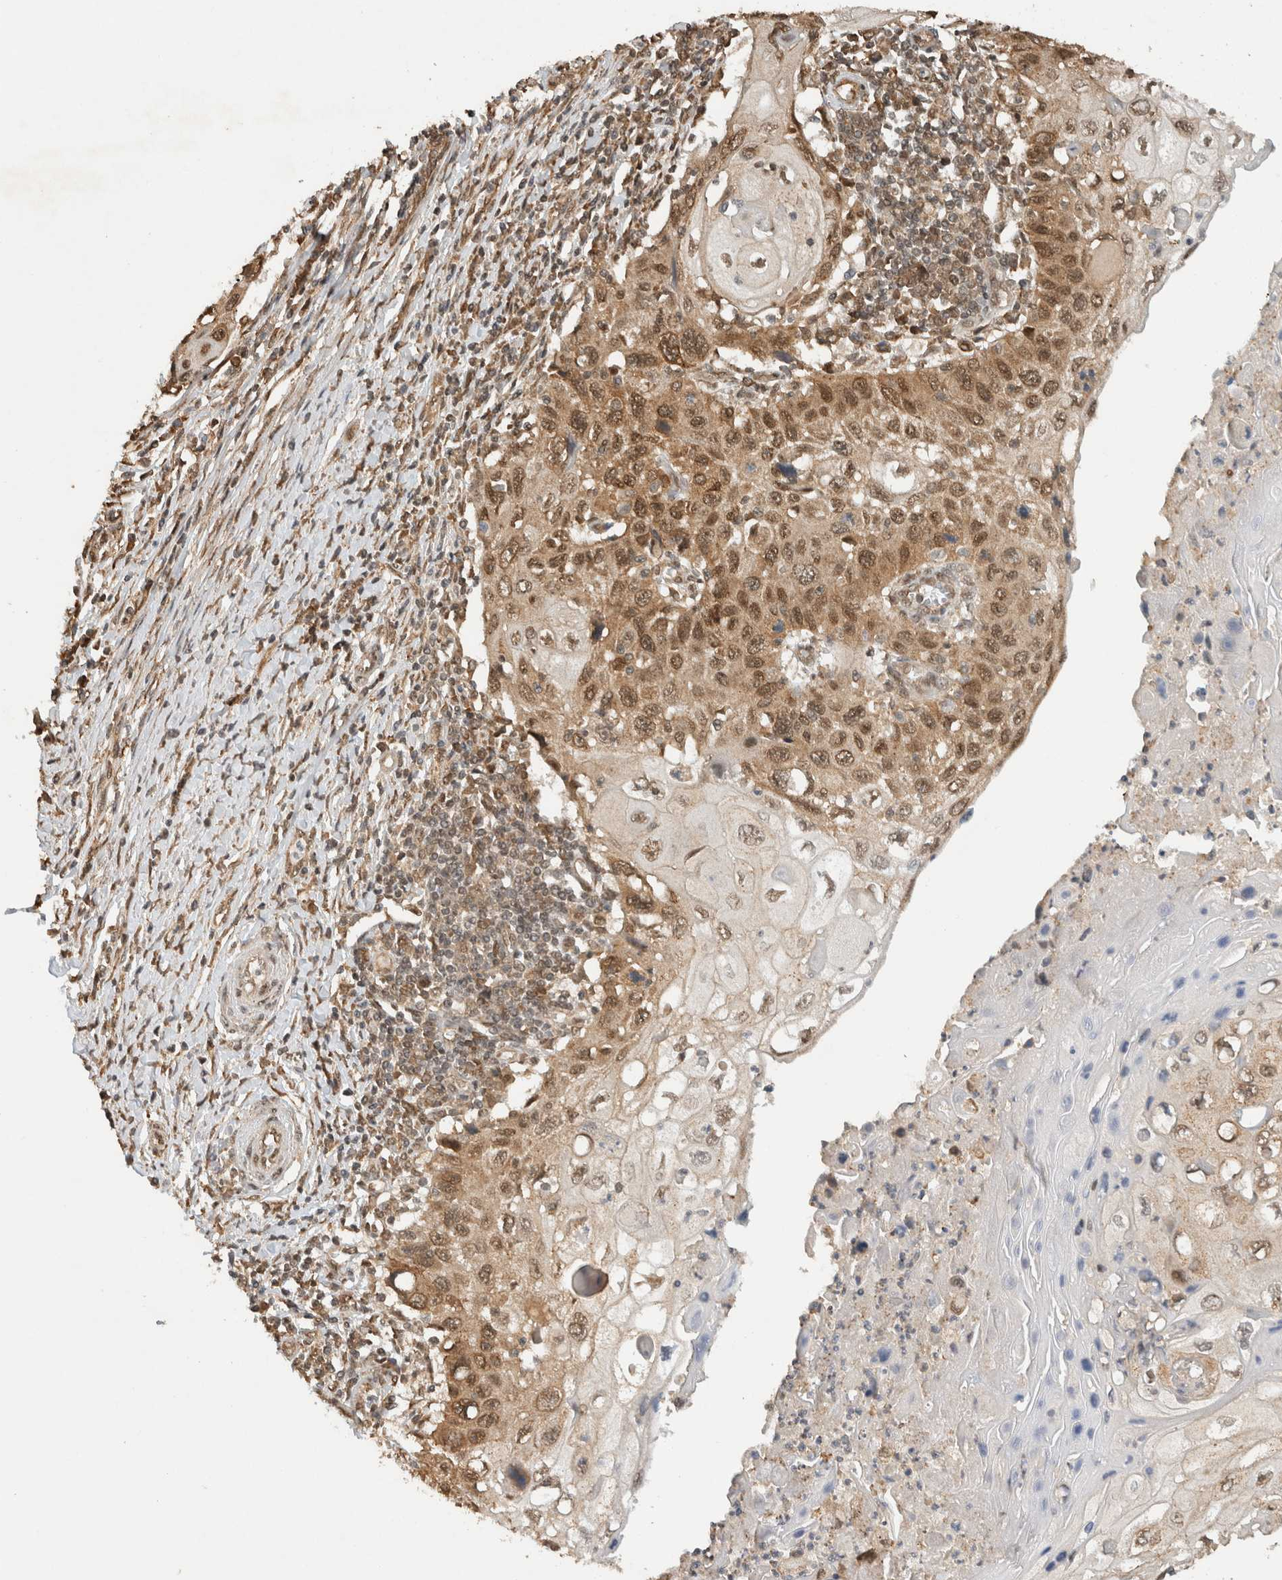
{"staining": {"intensity": "moderate", "quantity": ">75%", "location": "cytoplasmic/membranous,nuclear"}, "tissue": "cervical cancer", "cell_type": "Tumor cells", "image_type": "cancer", "snomed": [{"axis": "morphology", "description": "Squamous cell carcinoma, NOS"}, {"axis": "topography", "description": "Cervix"}], "caption": "Tumor cells demonstrate moderate cytoplasmic/membranous and nuclear expression in about >75% of cells in cervical cancer (squamous cell carcinoma).", "gene": "C1orf21", "patient": {"sex": "female", "age": 70}}